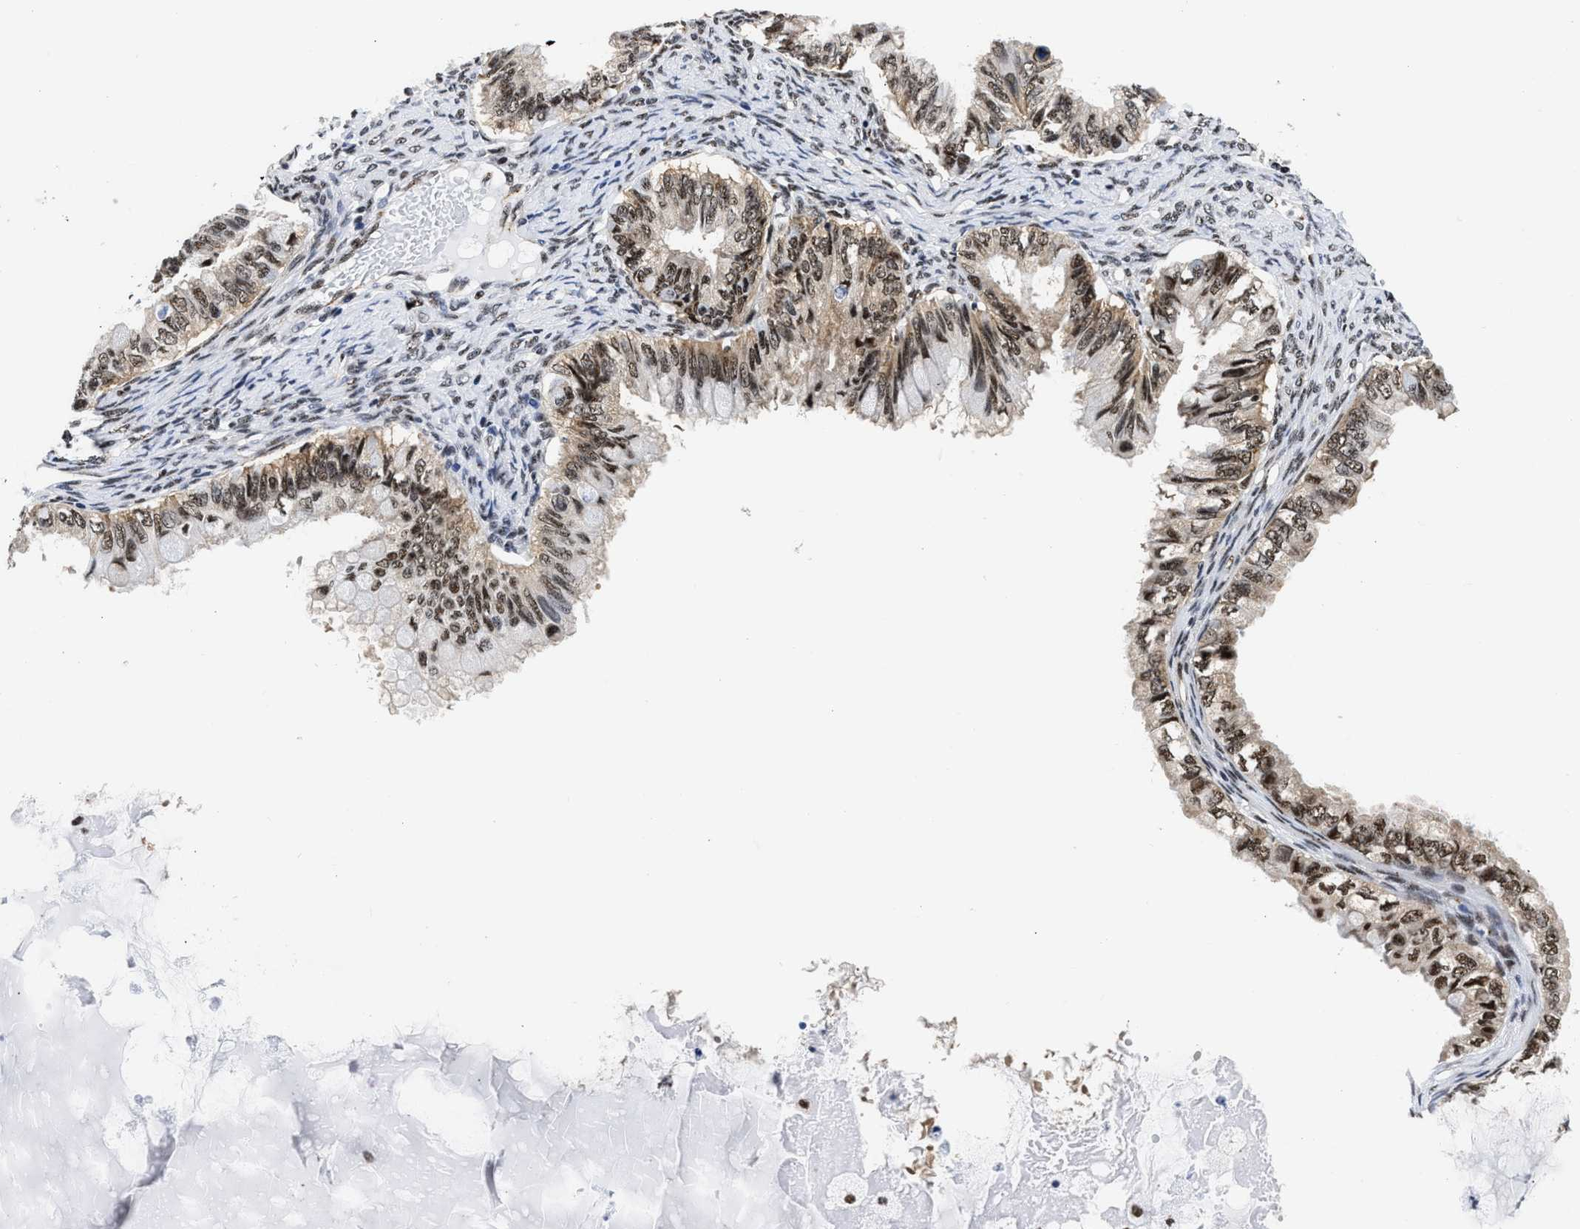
{"staining": {"intensity": "moderate", "quantity": ">75%", "location": "nuclear"}, "tissue": "ovarian cancer", "cell_type": "Tumor cells", "image_type": "cancer", "snomed": [{"axis": "morphology", "description": "Cystadenocarcinoma, mucinous, NOS"}, {"axis": "topography", "description": "Ovary"}], "caption": "A micrograph of ovarian mucinous cystadenocarcinoma stained for a protein demonstrates moderate nuclear brown staining in tumor cells.", "gene": "RBM8A", "patient": {"sex": "female", "age": 80}}